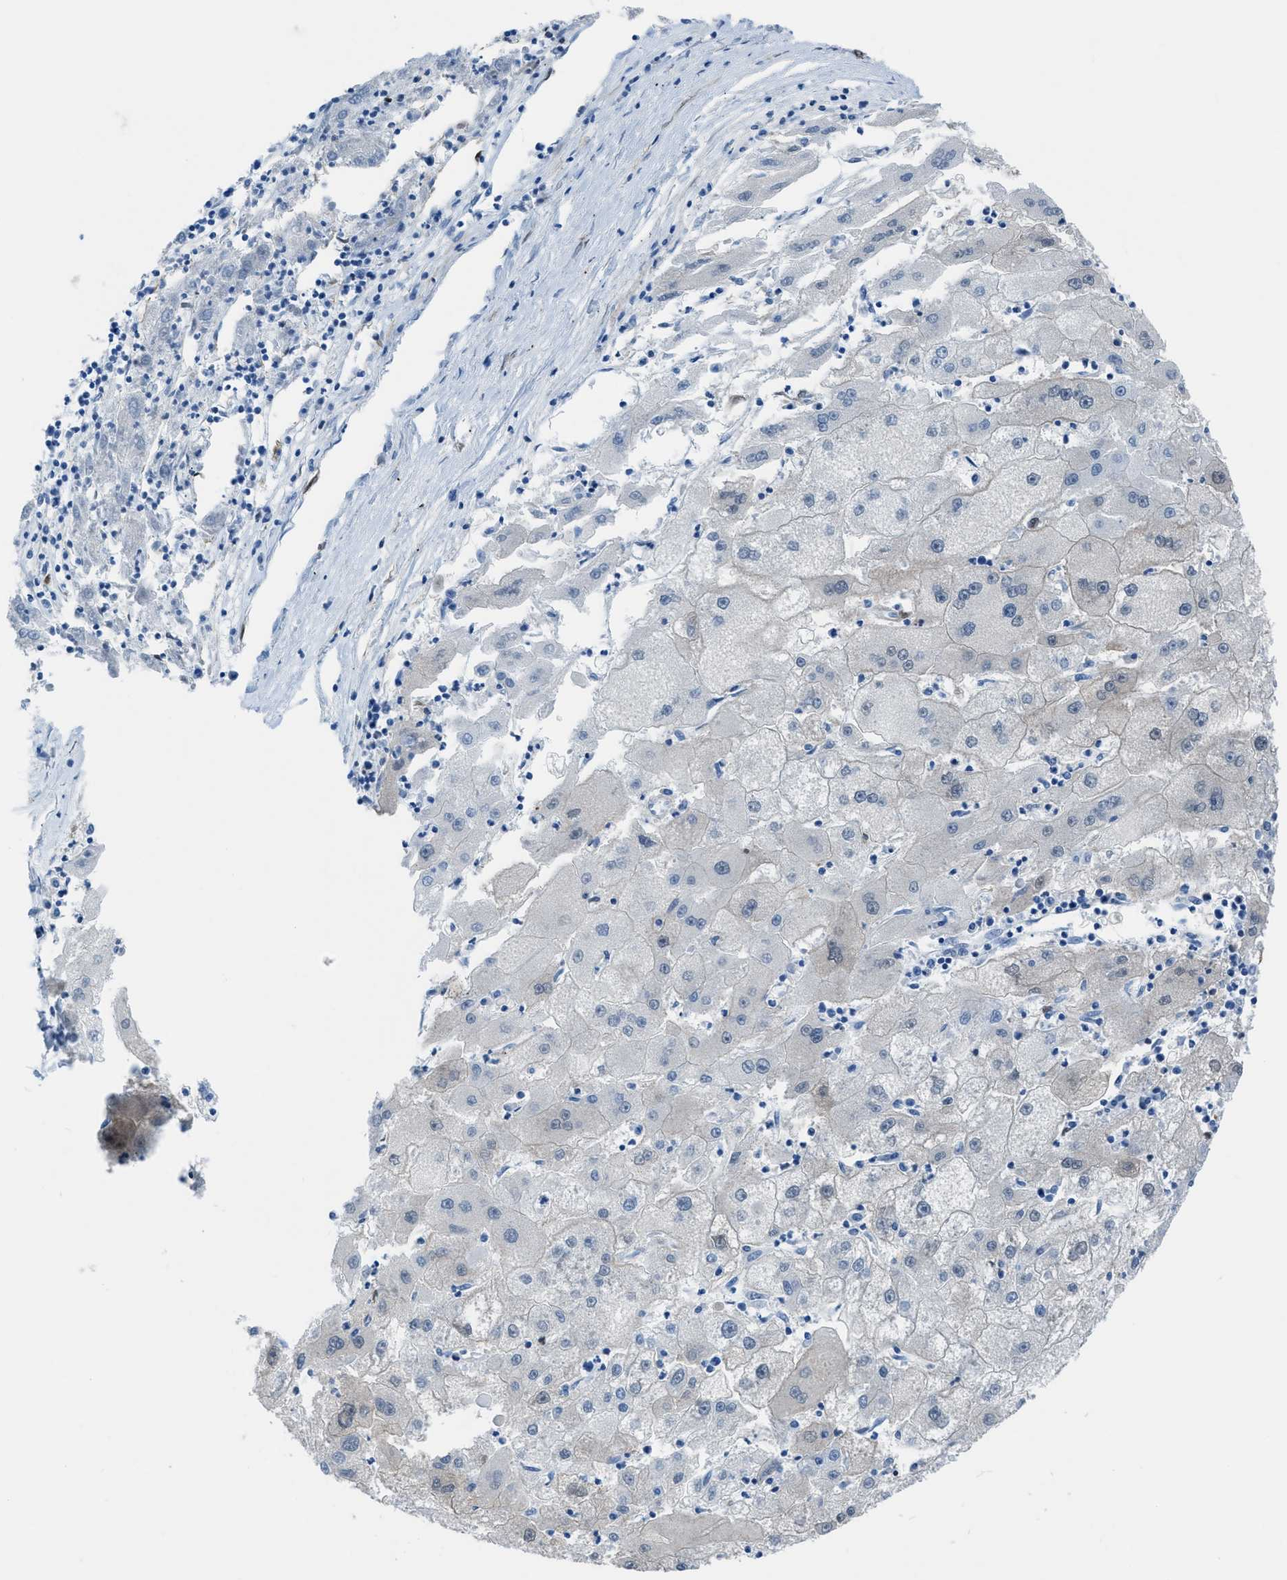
{"staining": {"intensity": "negative", "quantity": "none", "location": "none"}, "tissue": "liver cancer", "cell_type": "Tumor cells", "image_type": "cancer", "snomed": [{"axis": "morphology", "description": "Carcinoma, Hepatocellular, NOS"}, {"axis": "topography", "description": "Liver"}], "caption": "The IHC histopathology image has no significant positivity in tumor cells of liver cancer tissue.", "gene": "CDKN2A", "patient": {"sex": "male", "age": 72}}